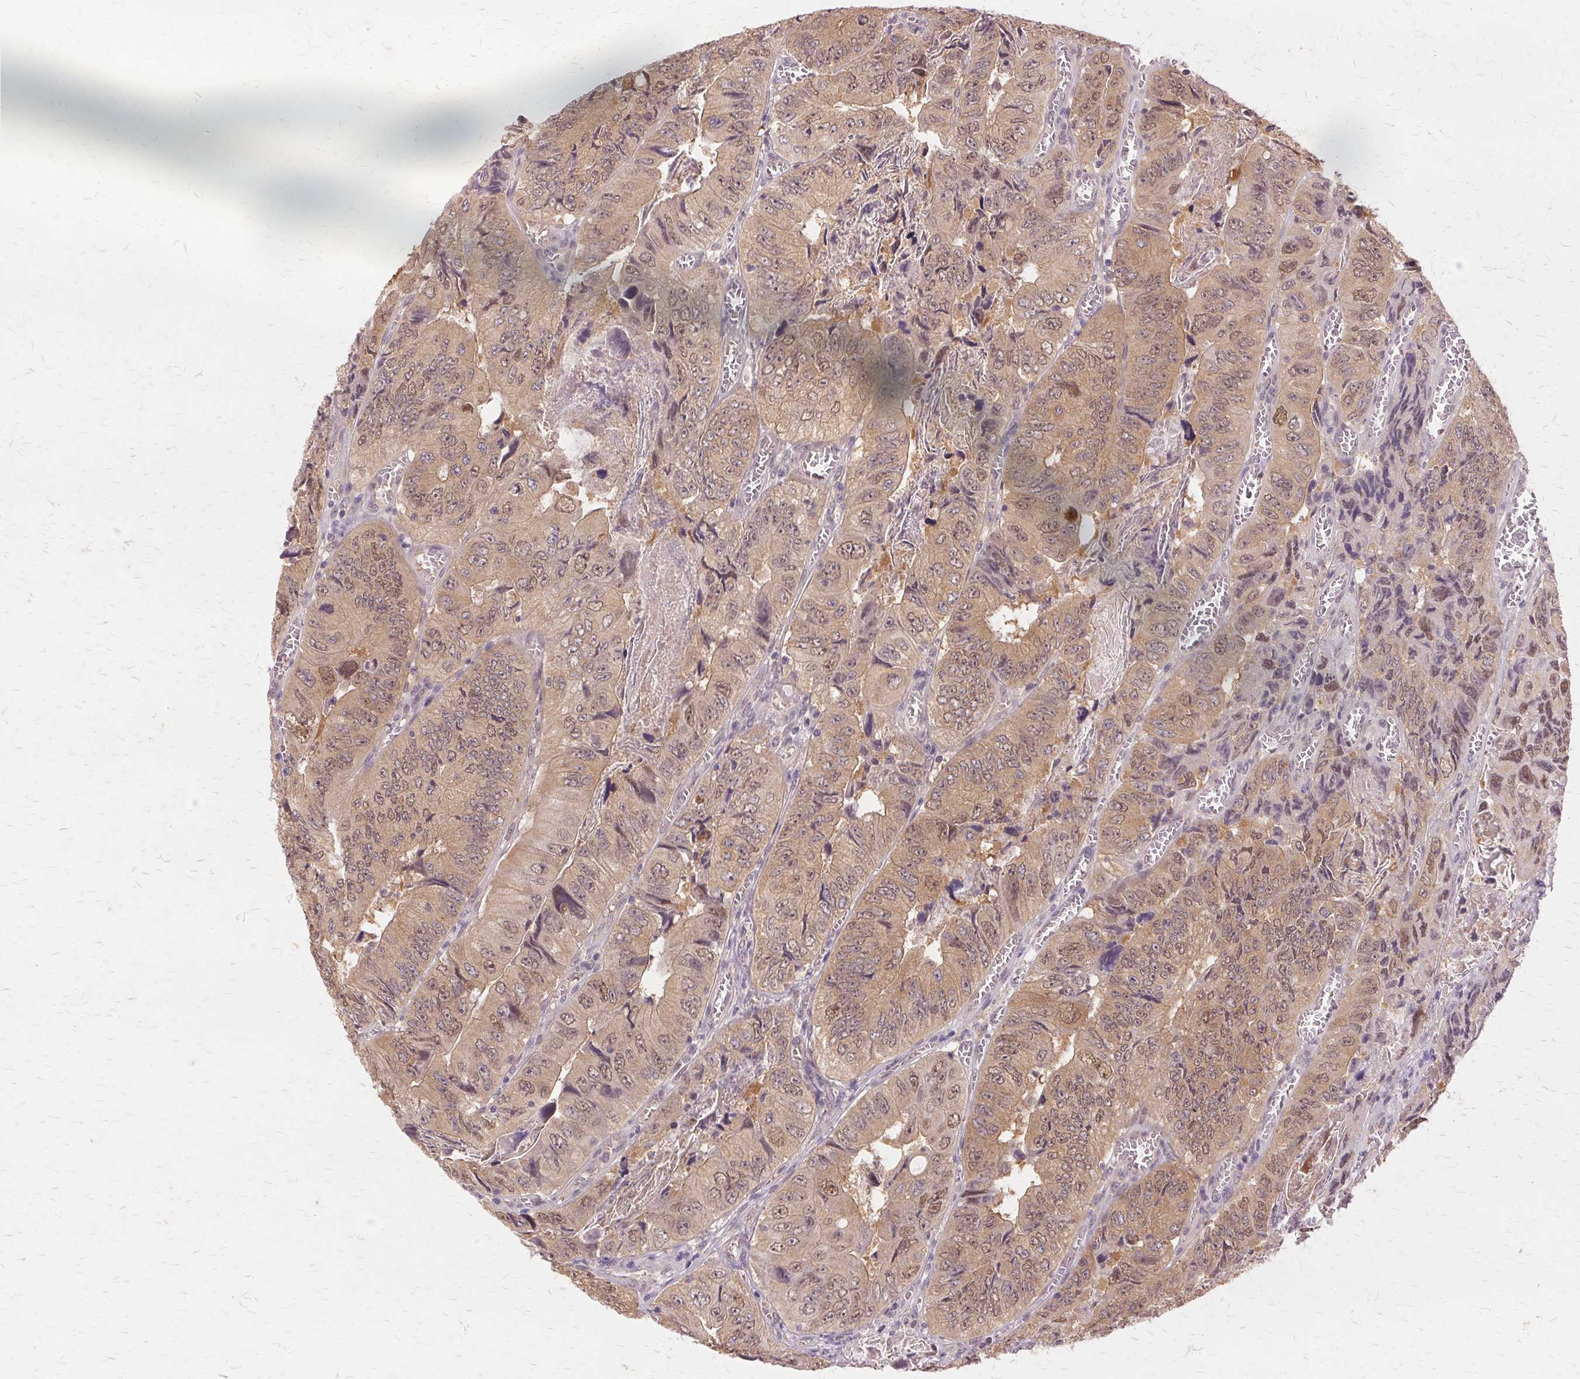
{"staining": {"intensity": "moderate", "quantity": ">75%", "location": "cytoplasmic/membranous,nuclear"}, "tissue": "colorectal cancer", "cell_type": "Tumor cells", "image_type": "cancer", "snomed": [{"axis": "morphology", "description": "Adenocarcinoma, NOS"}, {"axis": "topography", "description": "Colon"}], "caption": "Immunohistochemical staining of colorectal cancer displays moderate cytoplasmic/membranous and nuclear protein staining in about >75% of tumor cells. Nuclei are stained in blue.", "gene": "PRMT5", "patient": {"sex": "female", "age": 84}}